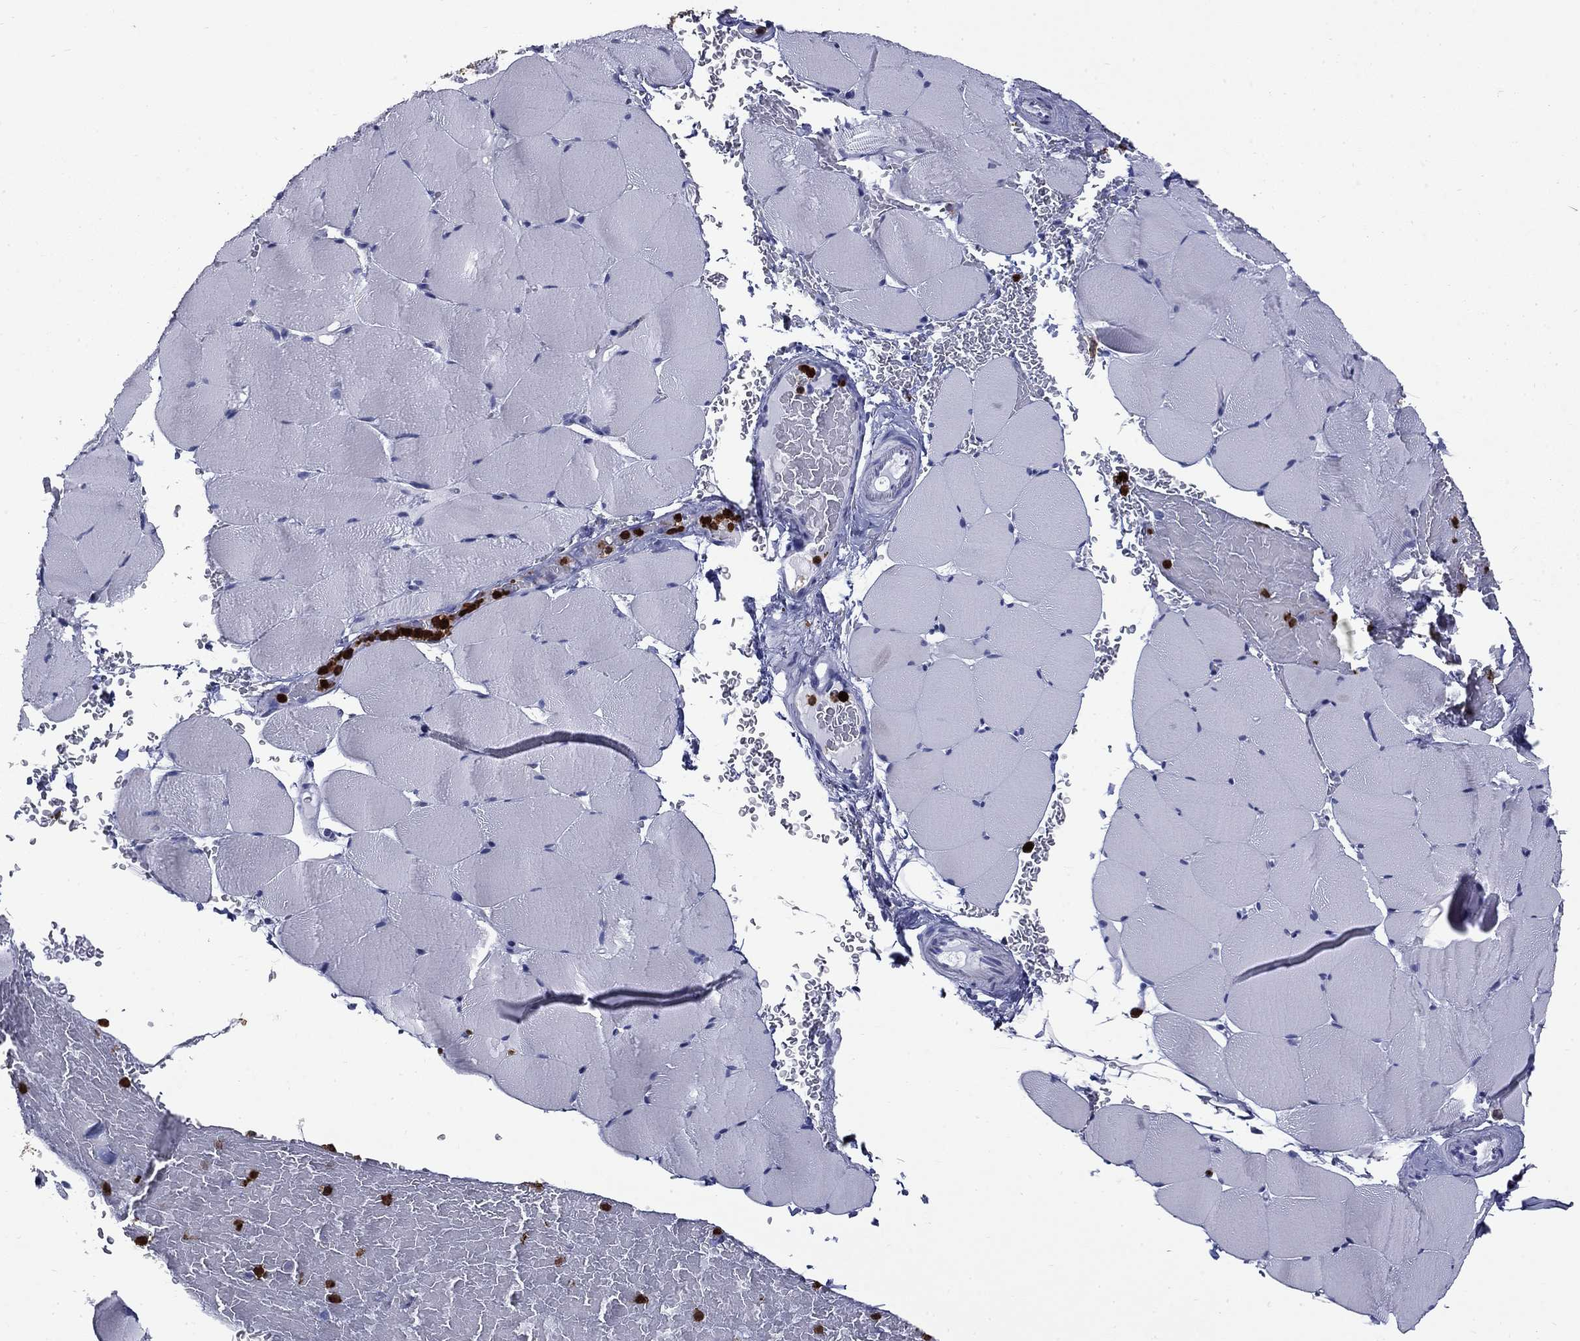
{"staining": {"intensity": "negative", "quantity": "none", "location": "none"}, "tissue": "skeletal muscle", "cell_type": "Myocytes", "image_type": "normal", "snomed": [{"axis": "morphology", "description": "Normal tissue, NOS"}, {"axis": "topography", "description": "Skeletal muscle"}], "caption": "Protein analysis of unremarkable skeletal muscle shows no significant positivity in myocytes. Brightfield microscopy of immunohistochemistry stained with DAB (brown) and hematoxylin (blue), captured at high magnification.", "gene": "TRIM29", "patient": {"sex": "female", "age": 37}}